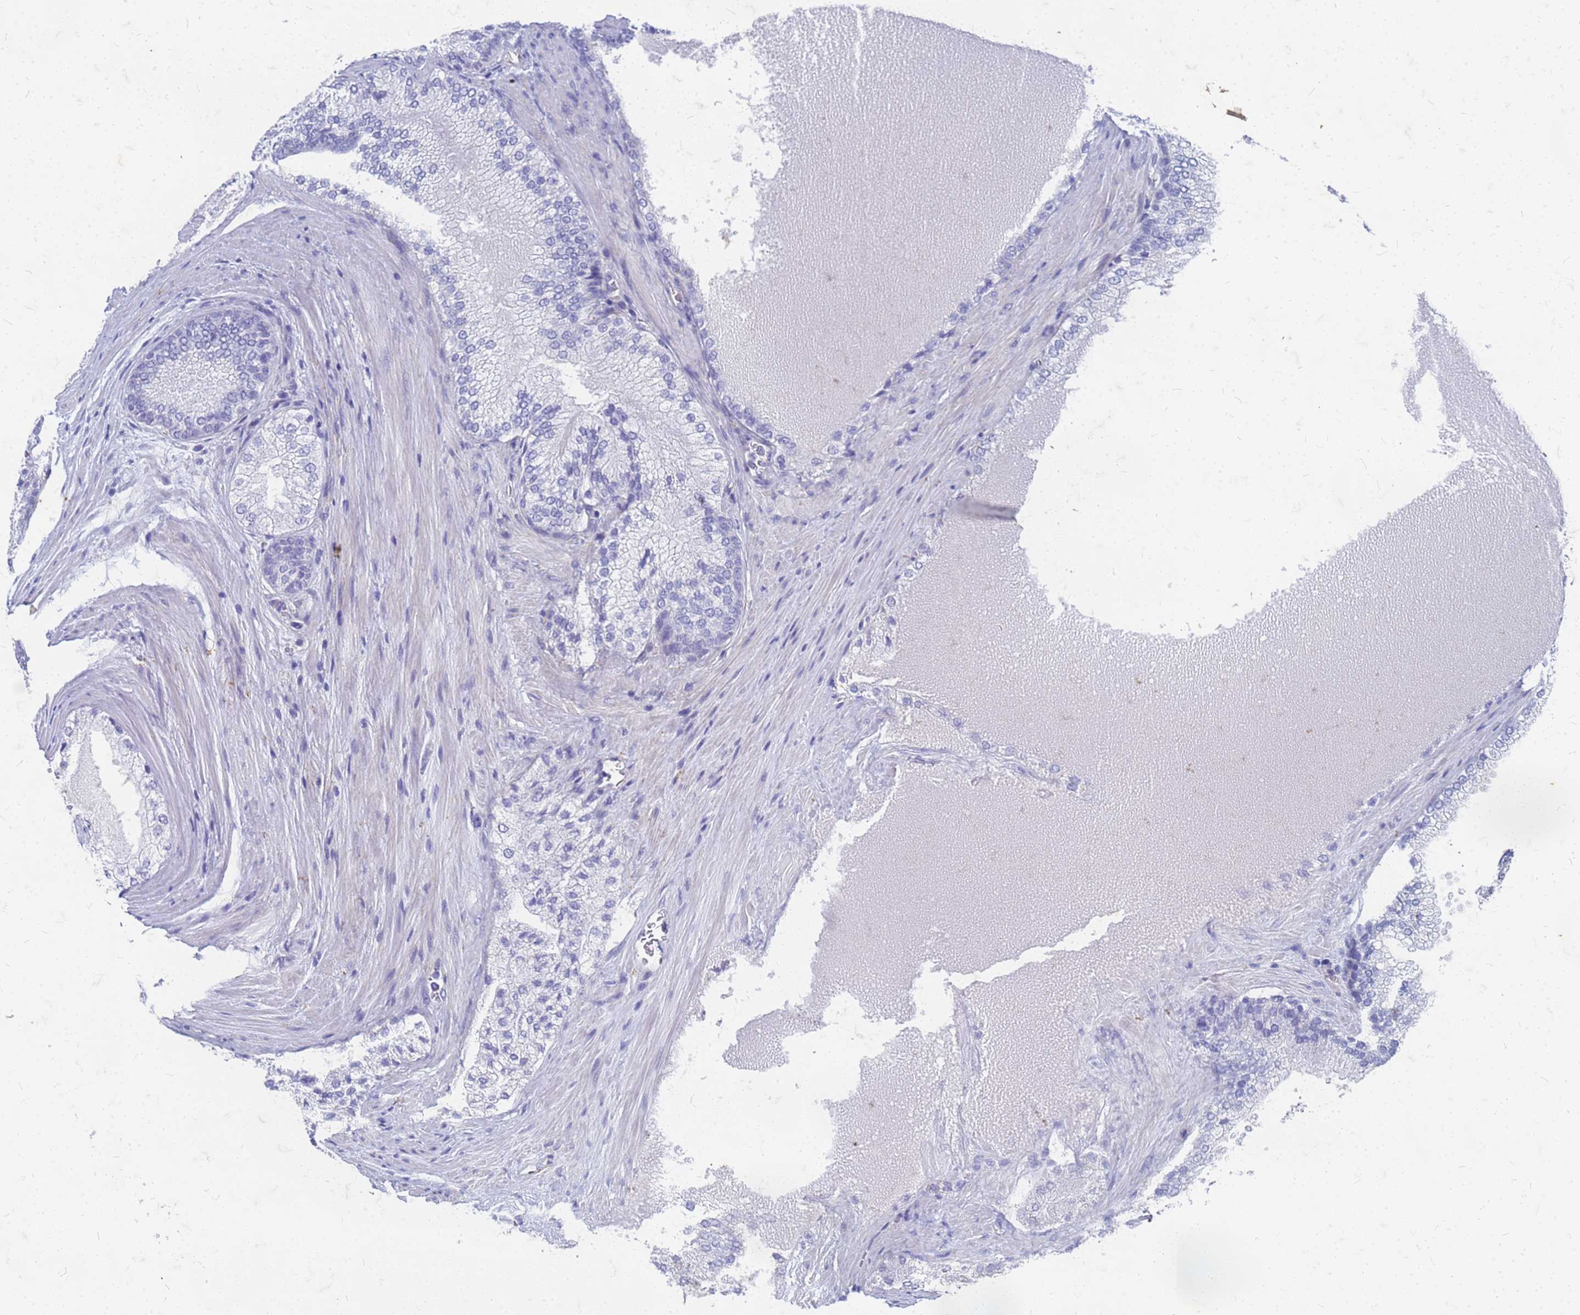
{"staining": {"intensity": "negative", "quantity": "none", "location": "none"}, "tissue": "prostate cancer", "cell_type": "Tumor cells", "image_type": "cancer", "snomed": [{"axis": "morphology", "description": "Adenocarcinoma, Low grade"}, {"axis": "topography", "description": "Prostate"}], "caption": "Immunohistochemical staining of prostate cancer (adenocarcinoma (low-grade)) exhibits no significant positivity in tumor cells. (DAB immunohistochemistry (IHC), high magnification).", "gene": "TRIM64B", "patient": {"sex": "male", "age": 74}}